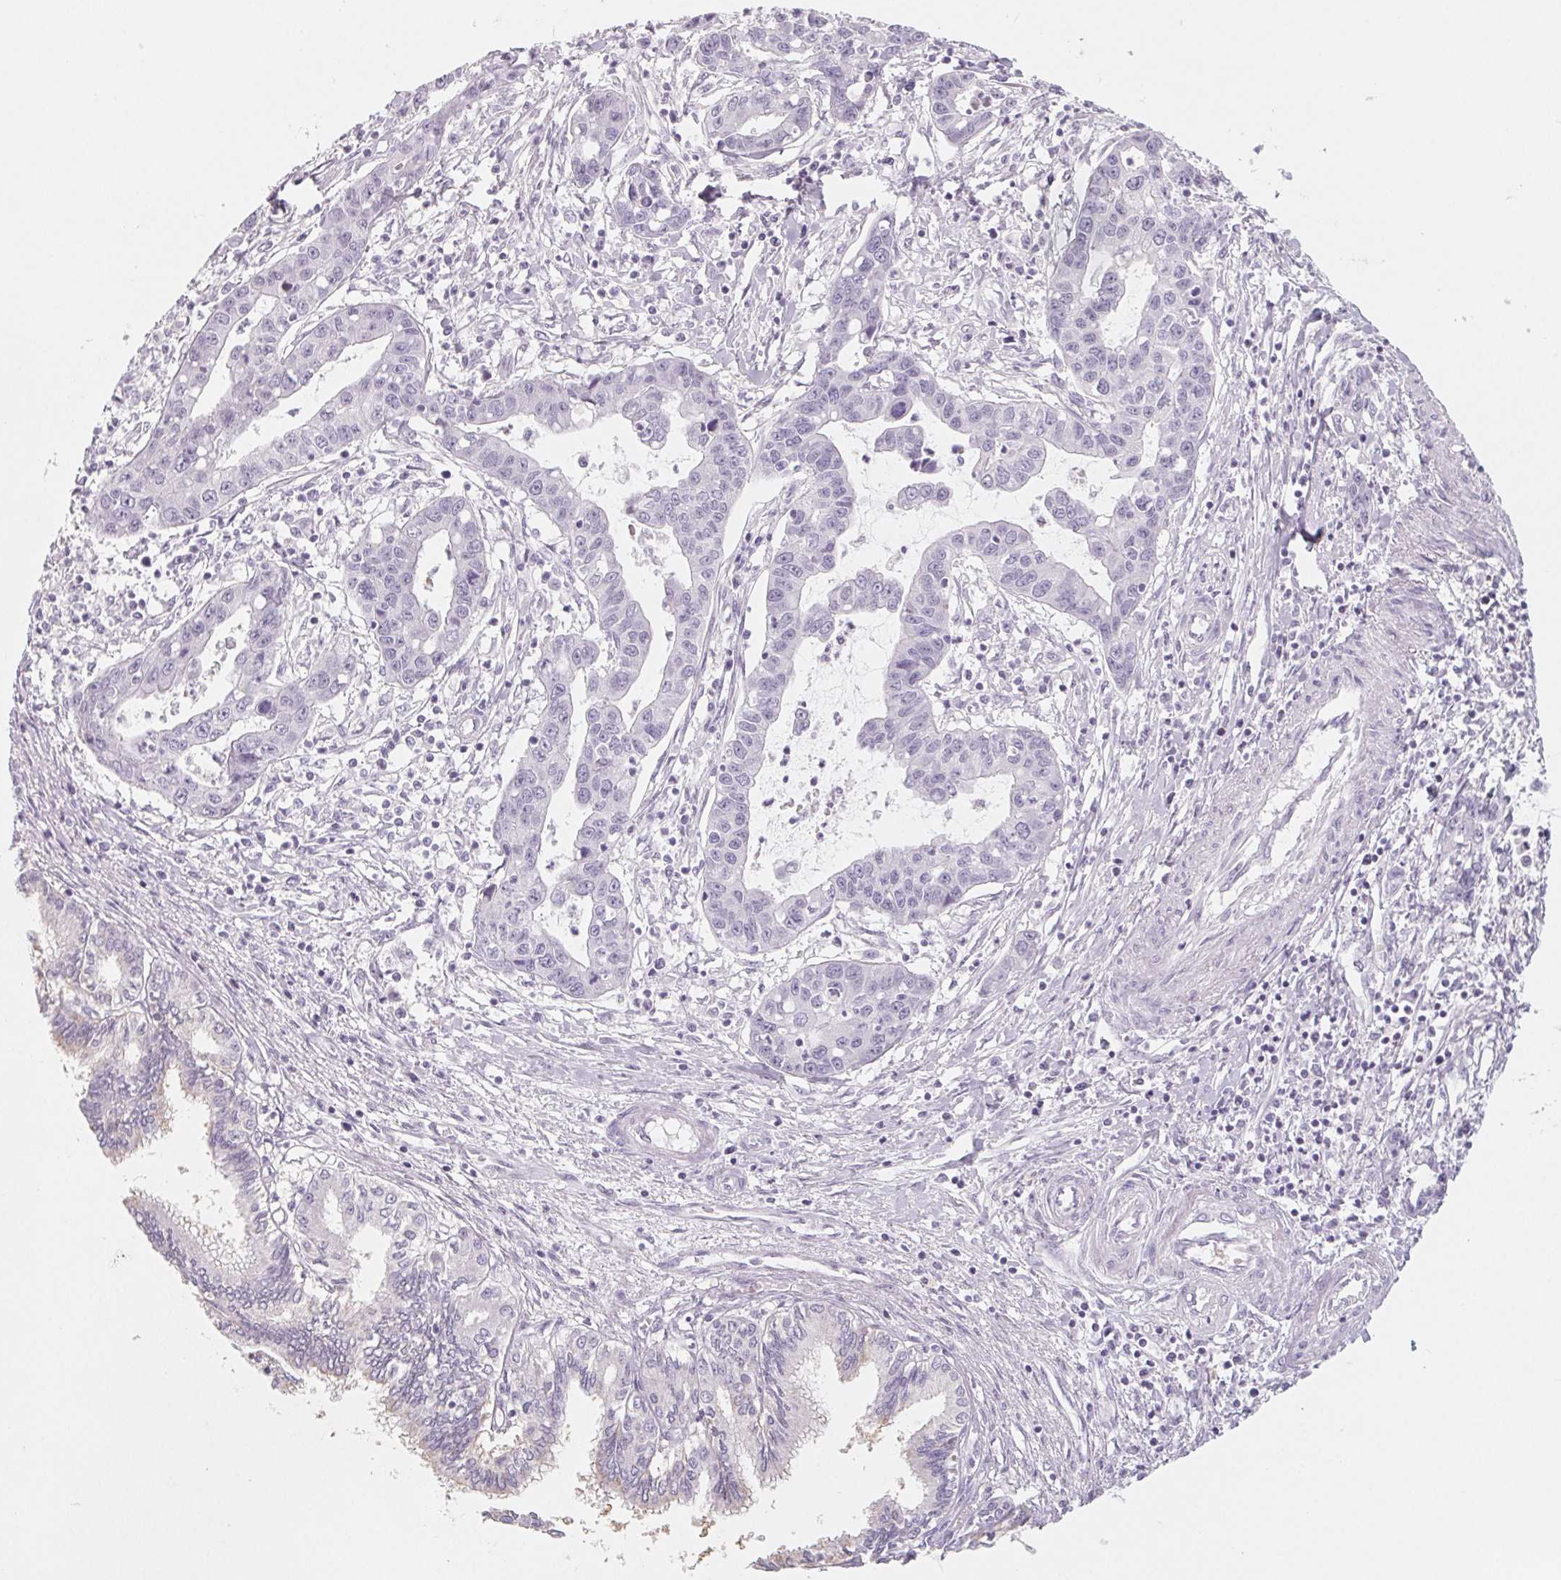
{"staining": {"intensity": "negative", "quantity": "none", "location": "none"}, "tissue": "liver cancer", "cell_type": "Tumor cells", "image_type": "cancer", "snomed": [{"axis": "morphology", "description": "Cholangiocarcinoma"}, {"axis": "topography", "description": "Liver"}], "caption": "Liver cancer (cholangiocarcinoma) was stained to show a protein in brown. There is no significant expression in tumor cells. Brightfield microscopy of immunohistochemistry stained with DAB (3,3'-diaminobenzidine) (brown) and hematoxylin (blue), captured at high magnification.", "gene": "SH3GL2", "patient": {"sex": "male", "age": 58}}